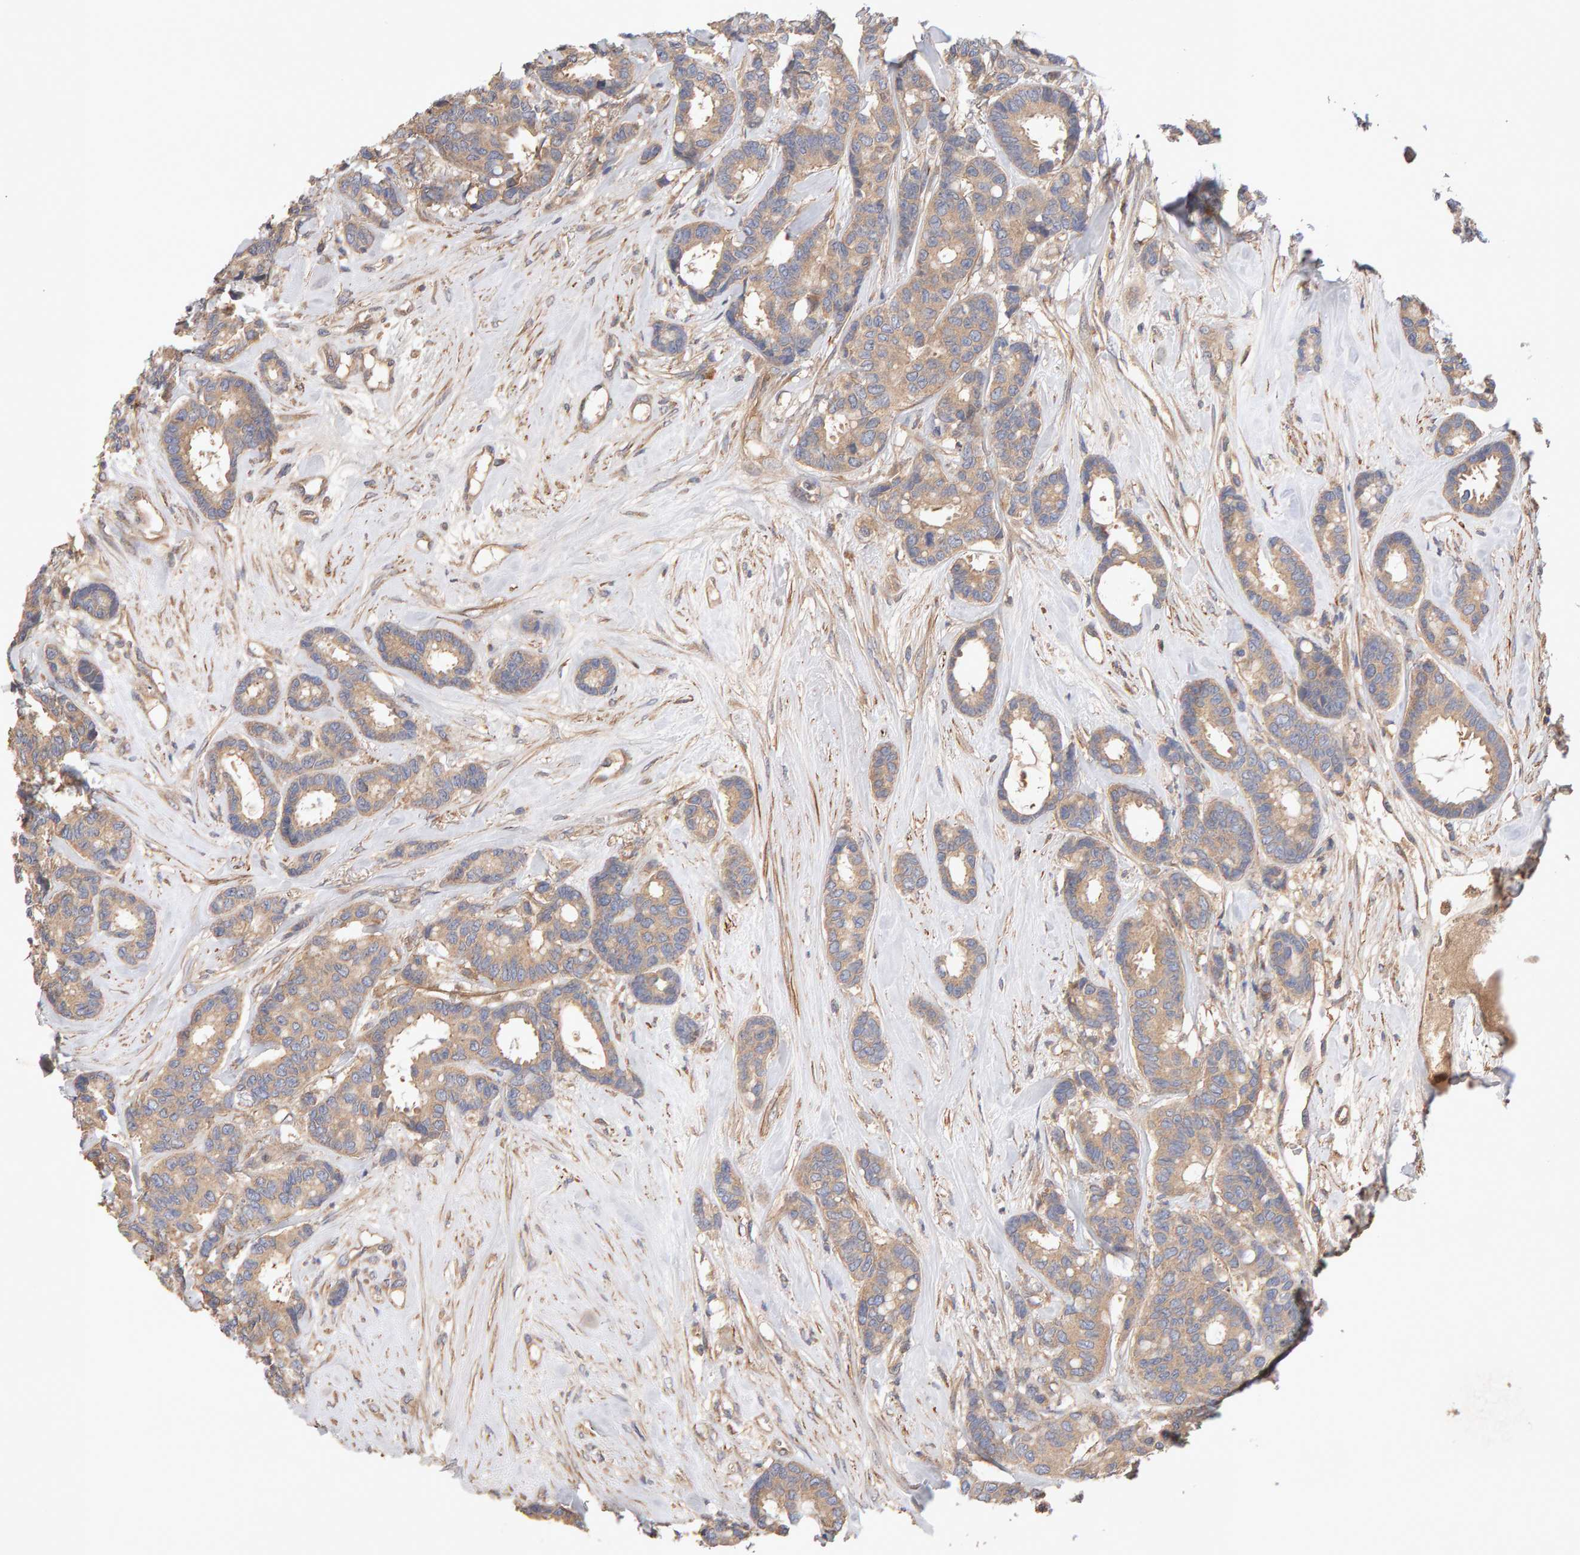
{"staining": {"intensity": "weak", "quantity": ">75%", "location": "cytoplasmic/membranous"}, "tissue": "breast cancer", "cell_type": "Tumor cells", "image_type": "cancer", "snomed": [{"axis": "morphology", "description": "Duct carcinoma"}, {"axis": "topography", "description": "Breast"}], "caption": "Human breast infiltrating ductal carcinoma stained with a brown dye reveals weak cytoplasmic/membranous positive positivity in about >75% of tumor cells.", "gene": "RNF19A", "patient": {"sex": "female", "age": 87}}